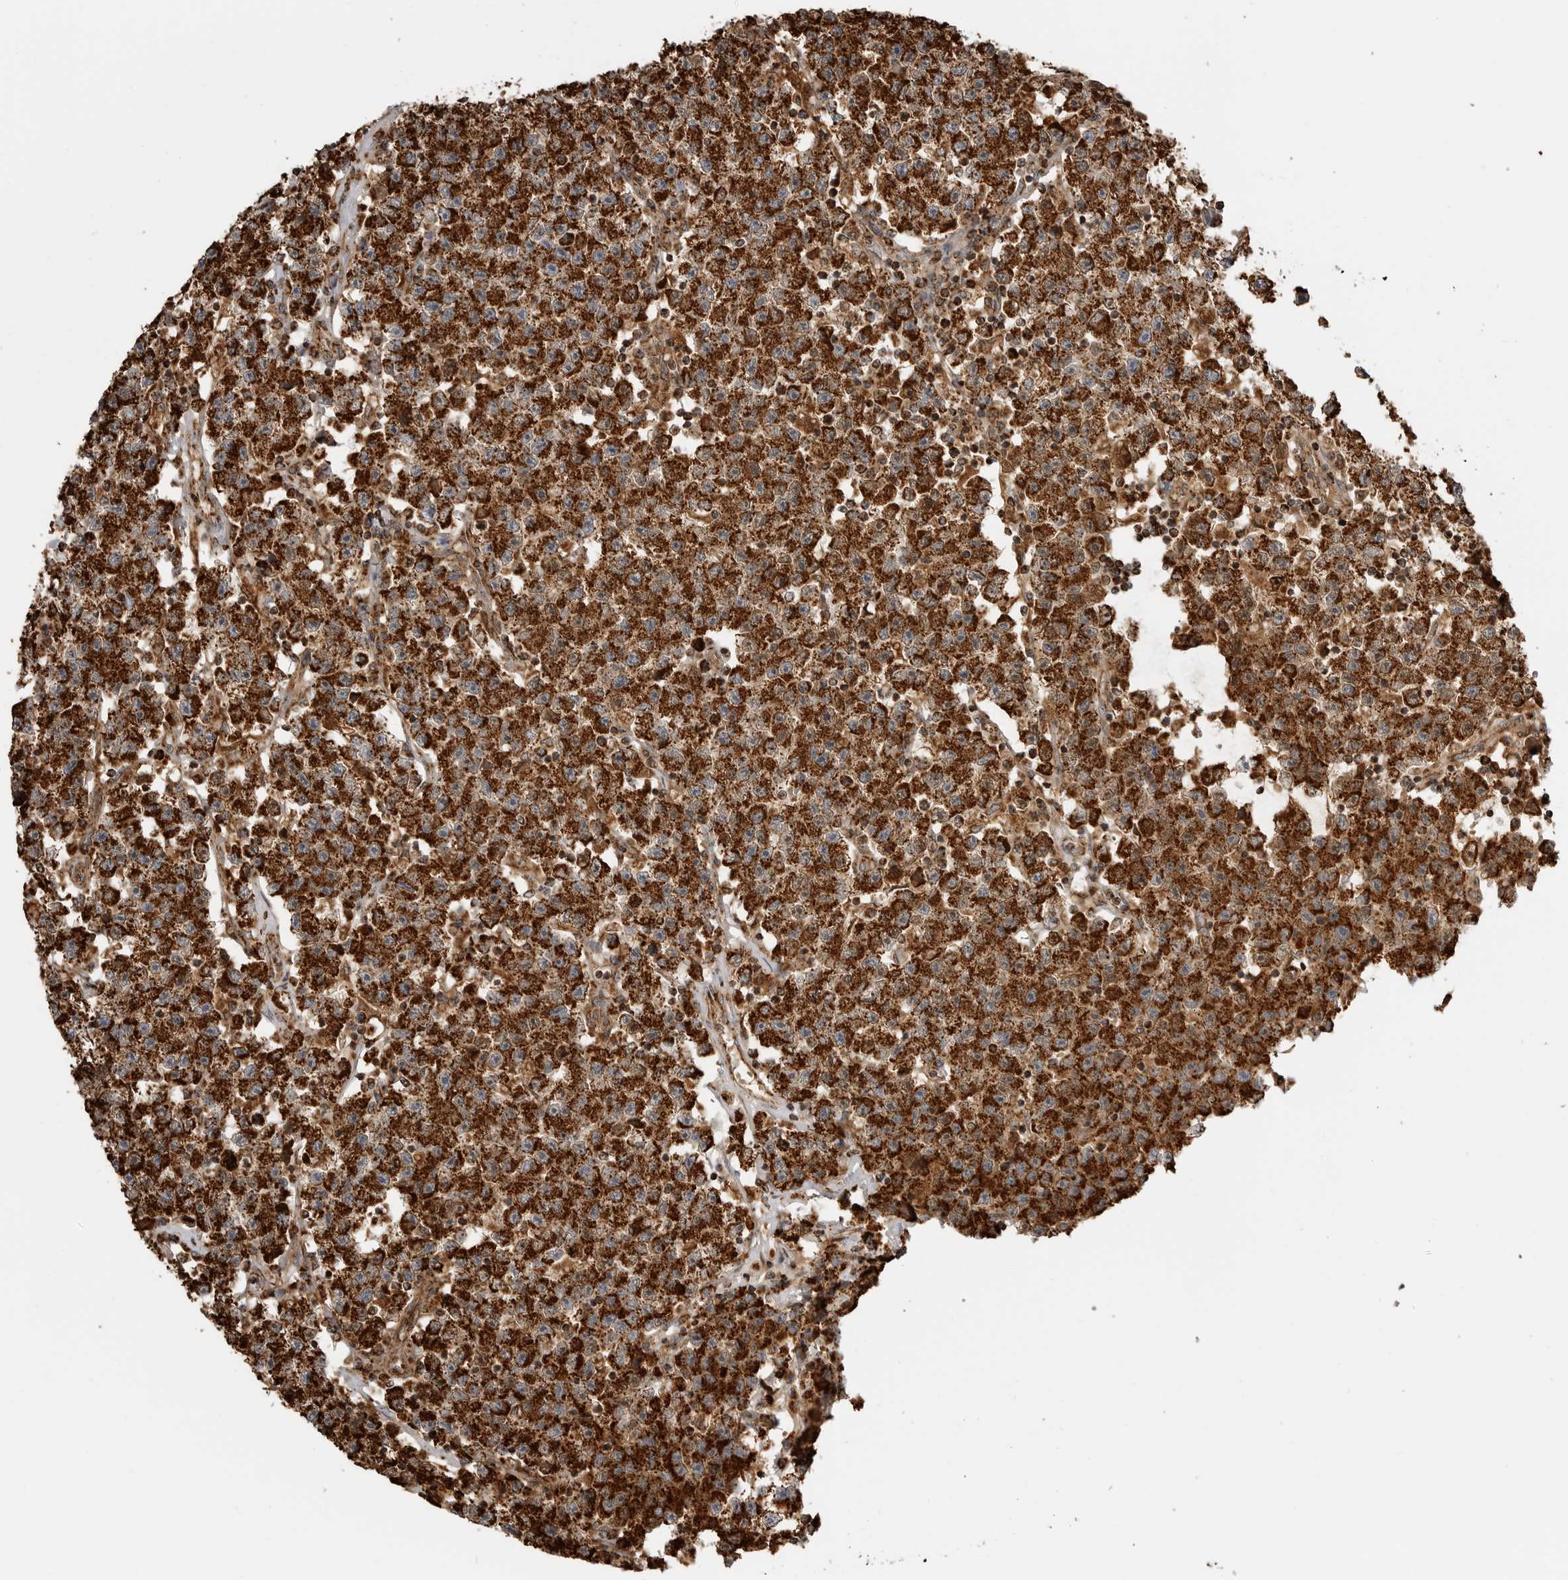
{"staining": {"intensity": "strong", "quantity": ">75%", "location": "cytoplasmic/membranous"}, "tissue": "testis cancer", "cell_type": "Tumor cells", "image_type": "cancer", "snomed": [{"axis": "morphology", "description": "Seminoma, NOS"}, {"axis": "topography", "description": "Testis"}], "caption": "Brown immunohistochemical staining in testis cancer (seminoma) shows strong cytoplasmic/membranous positivity in approximately >75% of tumor cells. (IHC, brightfield microscopy, high magnification).", "gene": "BMP2K", "patient": {"sex": "male", "age": 22}}